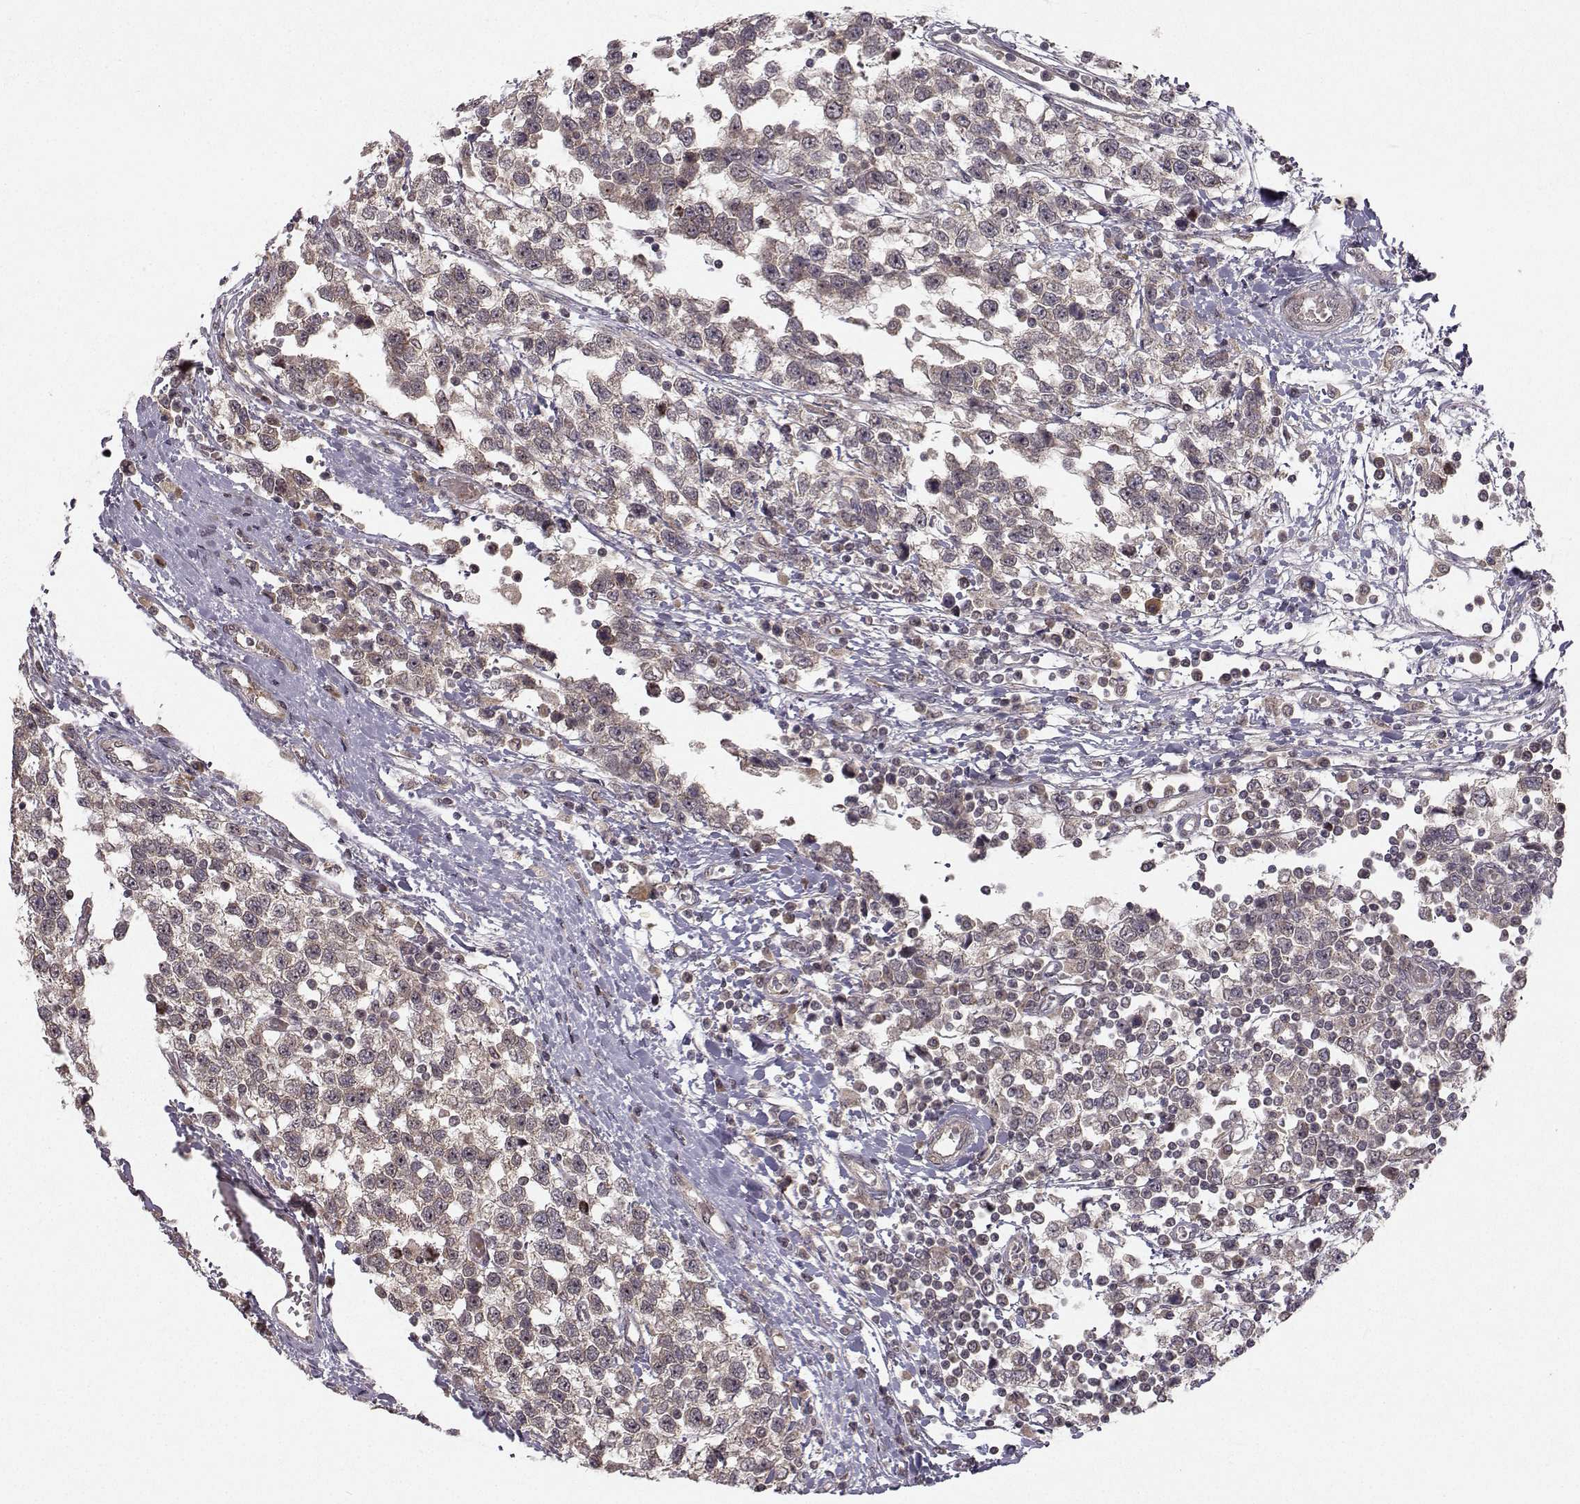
{"staining": {"intensity": "weak", "quantity": "25%-75%", "location": "cytoplasmic/membranous"}, "tissue": "testis cancer", "cell_type": "Tumor cells", "image_type": "cancer", "snomed": [{"axis": "morphology", "description": "Seminoma, NOS"}, {"axis": "topography", "description": "Testis"}], "caption": "Protein staining of seminoma (testis) tissue displays weak cytoplasmic/membranous staining in about 25%-75% of tumor cells.", "gene": "APC", "patient": {"sex": "male", "age": 34}}